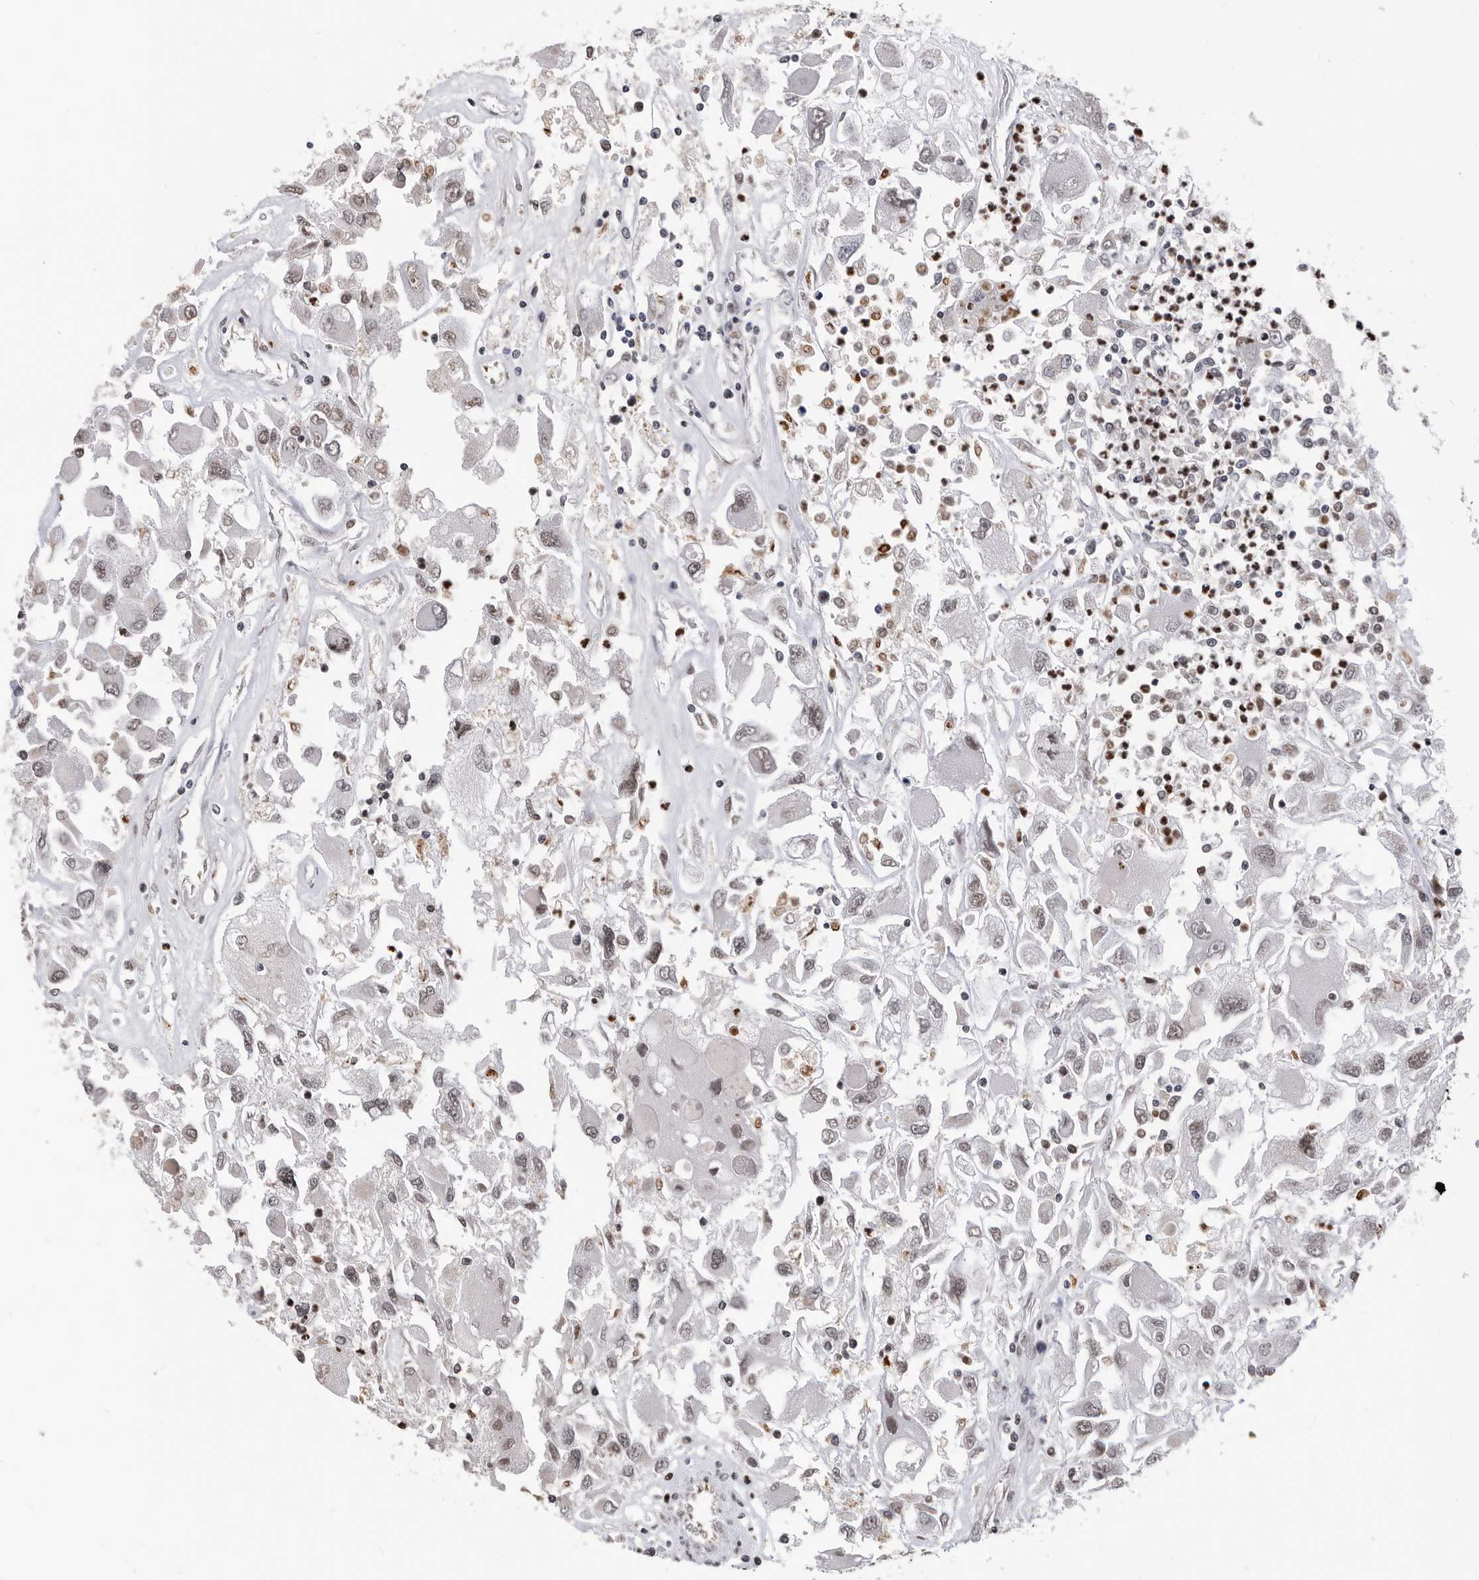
{"staining": {"intensity": "weak", "quantity": "25%-75%", "location": "nuclear"}, "tissue": "renal cancer", "cell_type": "Tumor cells", "image_type": "cancer", "snomed": [{"axis": "morphology", "description": "Adenocarcinoma, NOS"}, {"axis": "topography", "description": "Kidney"}], "caption": "This histopathology image exhibits immunohistochemistry staining of human renal cancer, with low weak nuclear staining in about 25%-75% of tumor cells.", "gene": "TSTD1", "patient": {"sex": "female", "age": 52}}